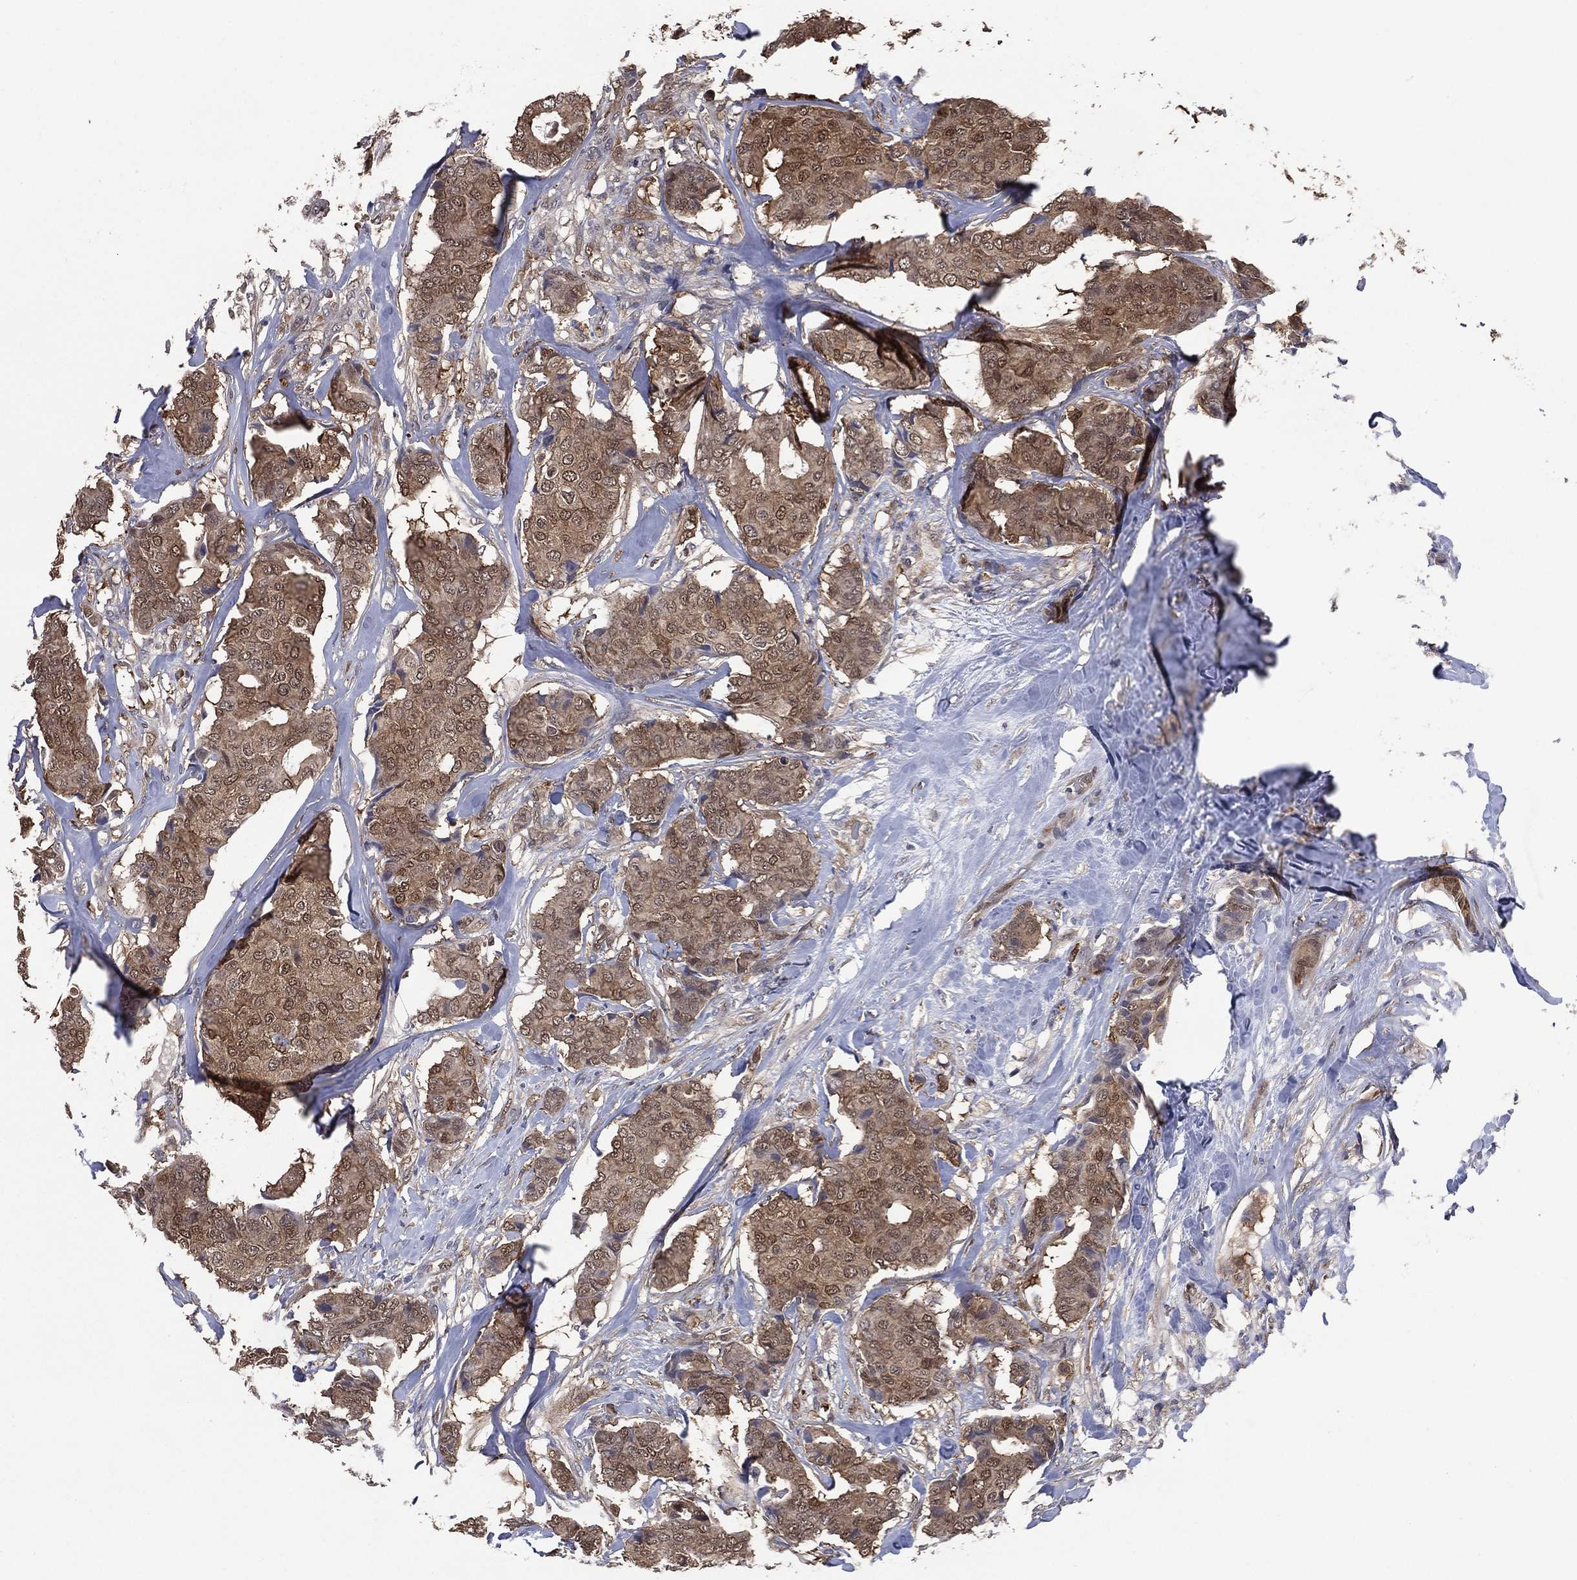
{"staining": {"intensity": "moderate", "quantity": ">75%", "location": "cytoplasmic/membranous"}, "tissue": "breast cancer", "cell_type": "Tumor cells", "image_type": "cancer", "snomed": [{"axis": "morphology", "description": "Duct carcinoma"}, {"axis": "topography", "description": "Breast"}], "caption": "Breast infiltrating ductal carcinoma was stained to show a protein in brown. There is medium levels of moderate cytoplasmic/membranous expression in about >75% of tumor cells.", "gene": "AK1", "patient": {"sex": "female", "age": 75}}